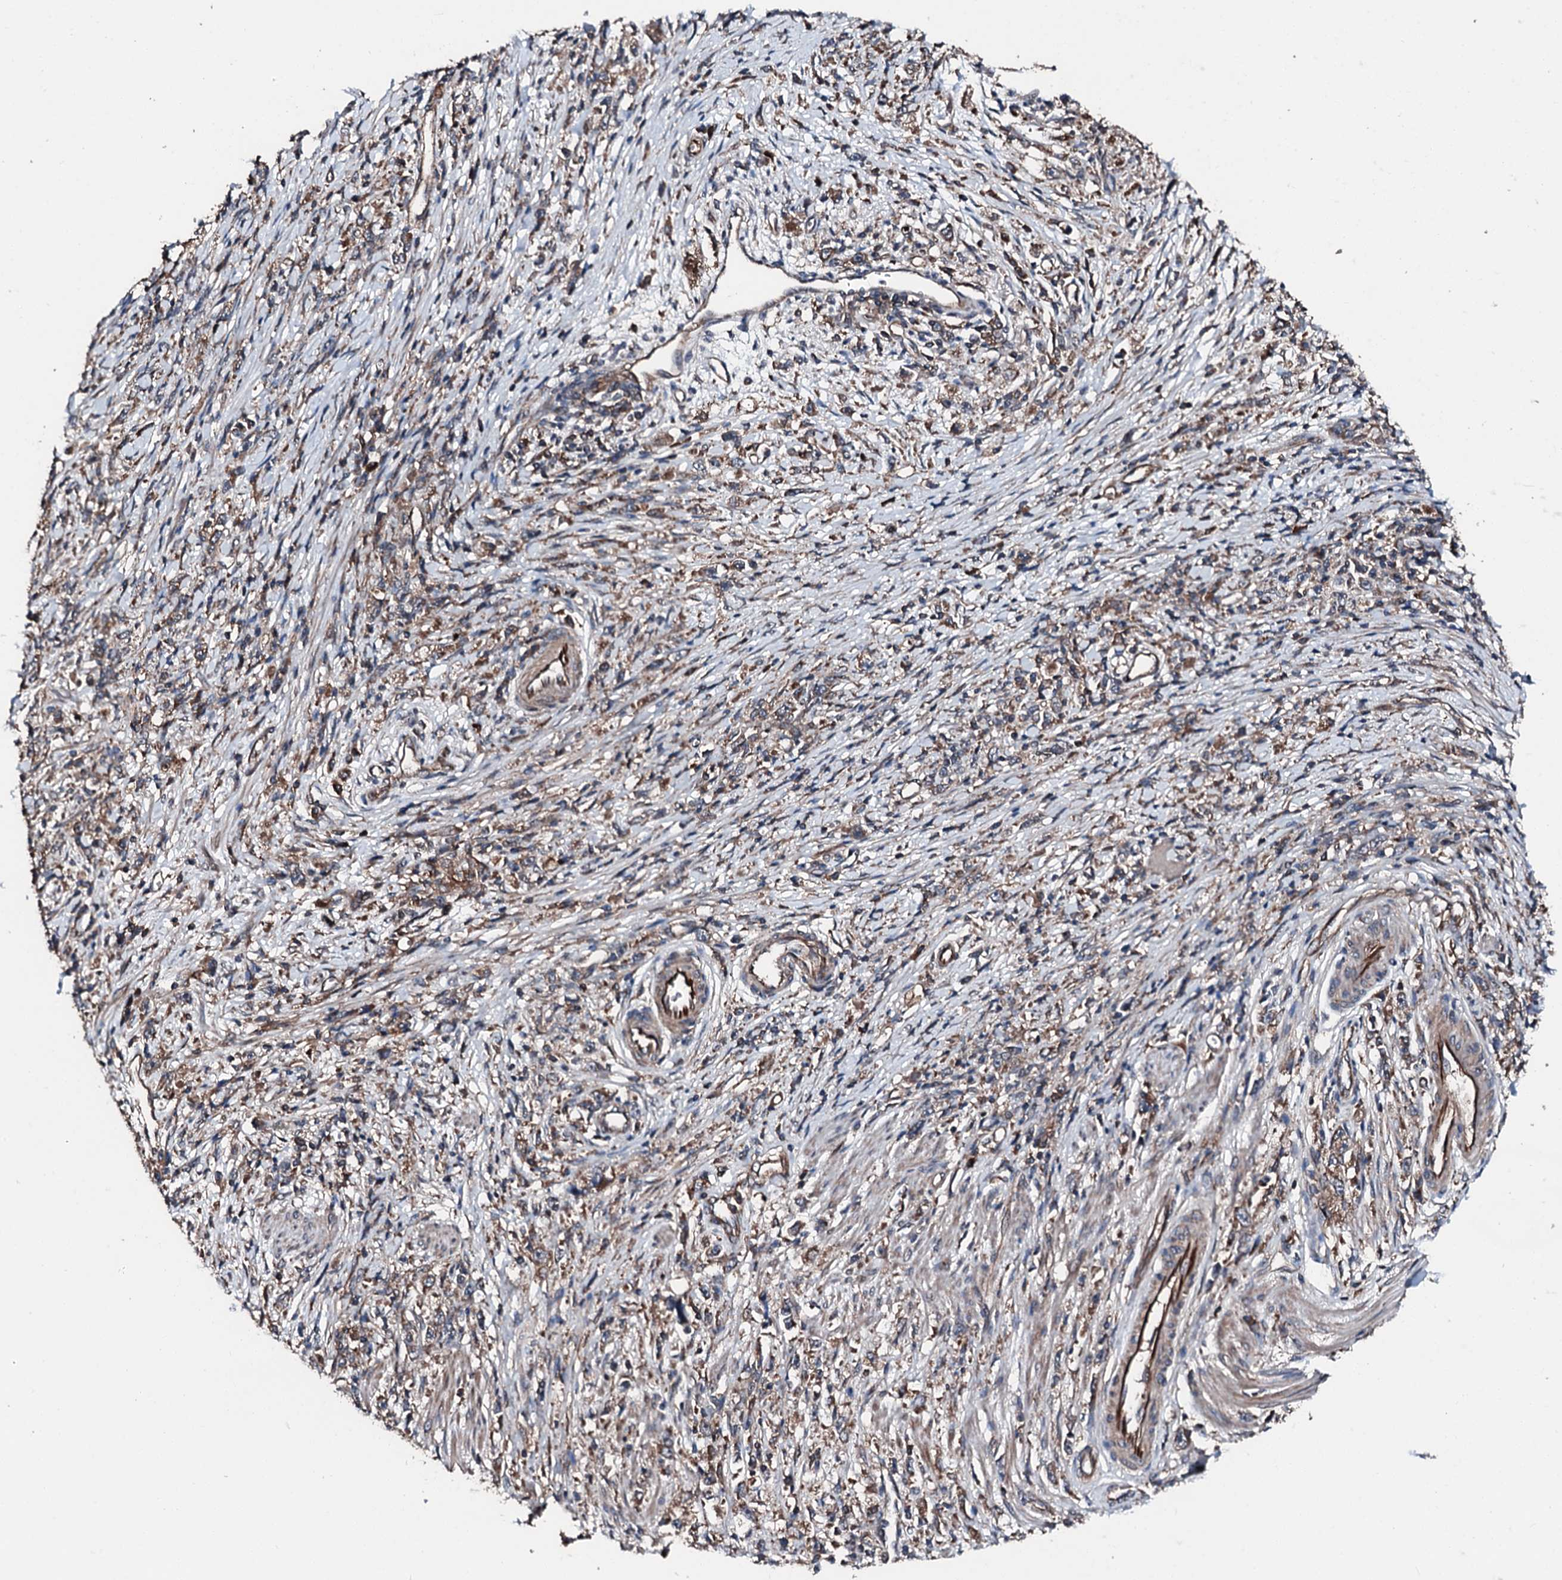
{"staining": {"intensity": "weak", "quantity": "25%-75%", "location": "cytoplasmic/membranous"}, "tissue": "stomach cancer", "cell_type": "Tumor cells", "image_type": "cancer", "snomed": [{"axis": "morphology", "description": "Adenocarcinoma, NOS"}, {"axis": "topography", "description": "Stomach"}], "caption": "Protein analysis of stomach cancer tissue demonstrates weak cytoplasmic/membranous staining in about 25%-75% of tumor cells.", "gene": "FGD4", "patient": {"sex": "female", "age": 59}}